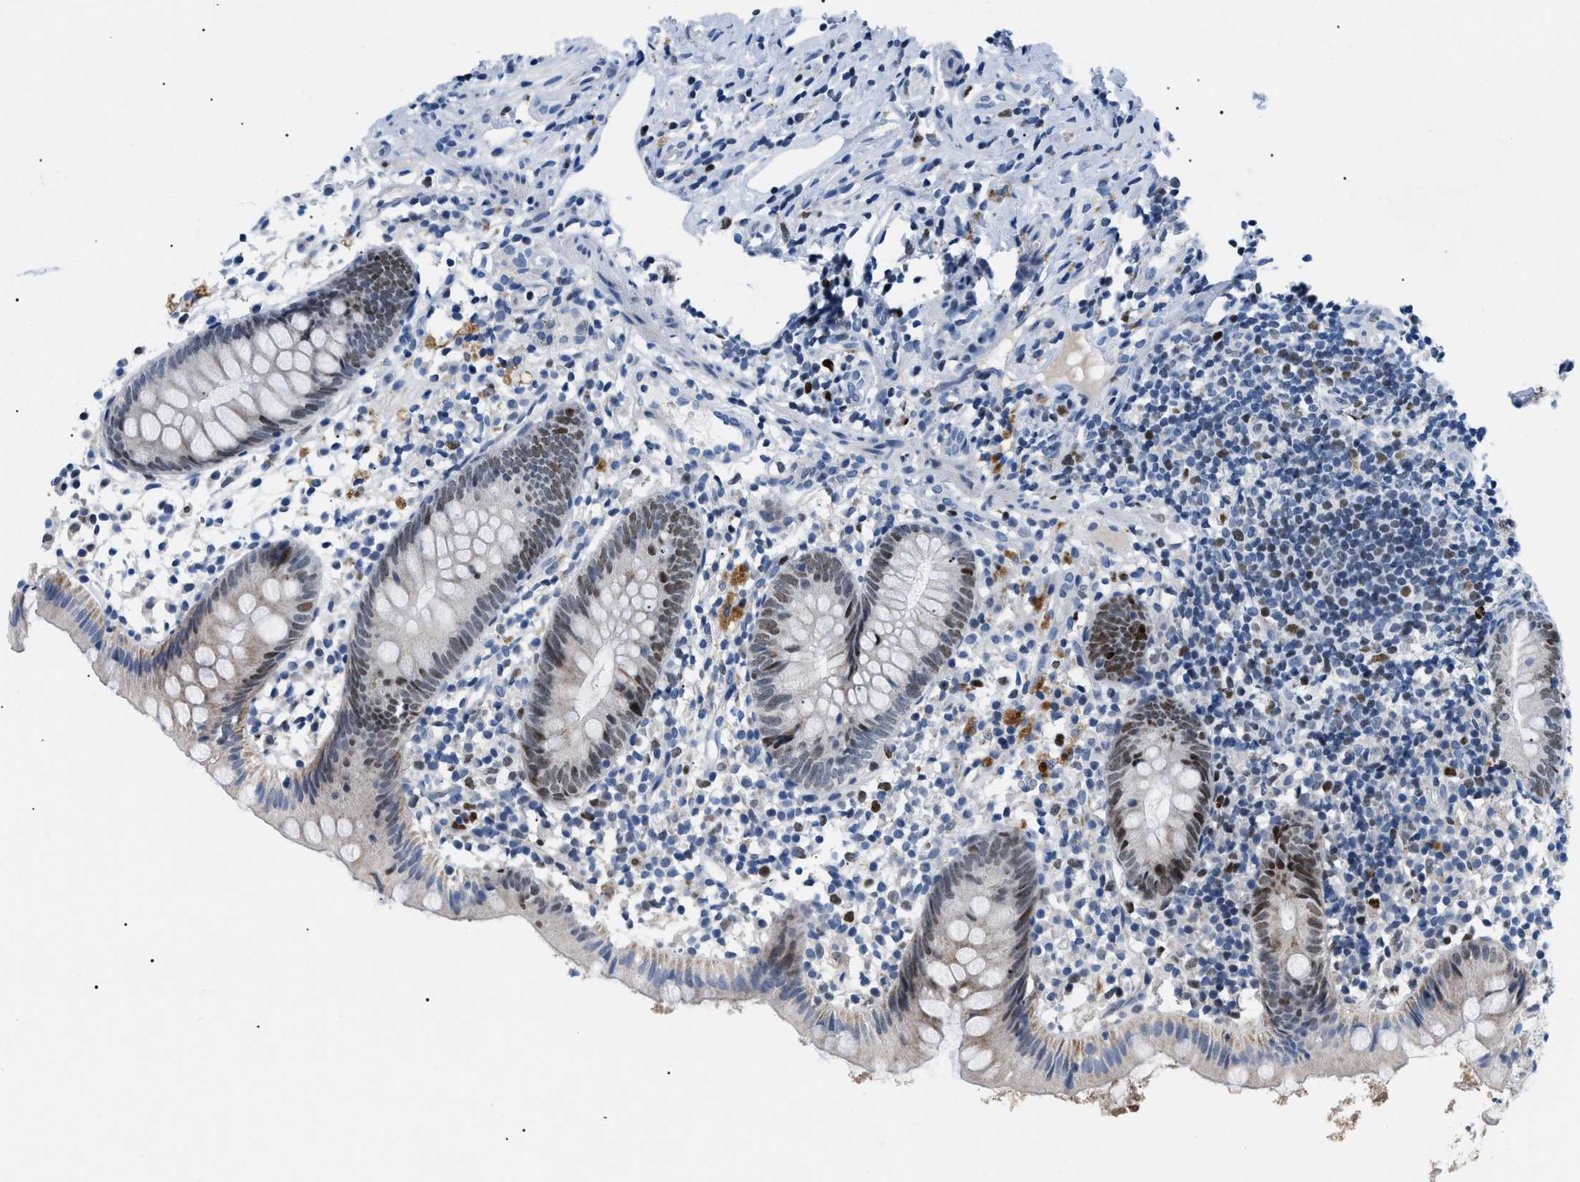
{"staining": {"intensity": "moderate", "quantity": "25%-75%", "location": "nuclear"}, "tissue": "appendix", "cell_type": "Glandular cells", "image_type": "normal", "snomed": [{"axis": "morphology", "description": "Normal tissue, NOS"}, {"axis": "topography", "description": "Appendix"}], "caption": "This is a histology image of IHC staining of benign appendix, which shows moderate positivity in the nuclear of glandular cells.", "gene": "SMARCC1", "patient": {"sex": "female", "age": 20}}